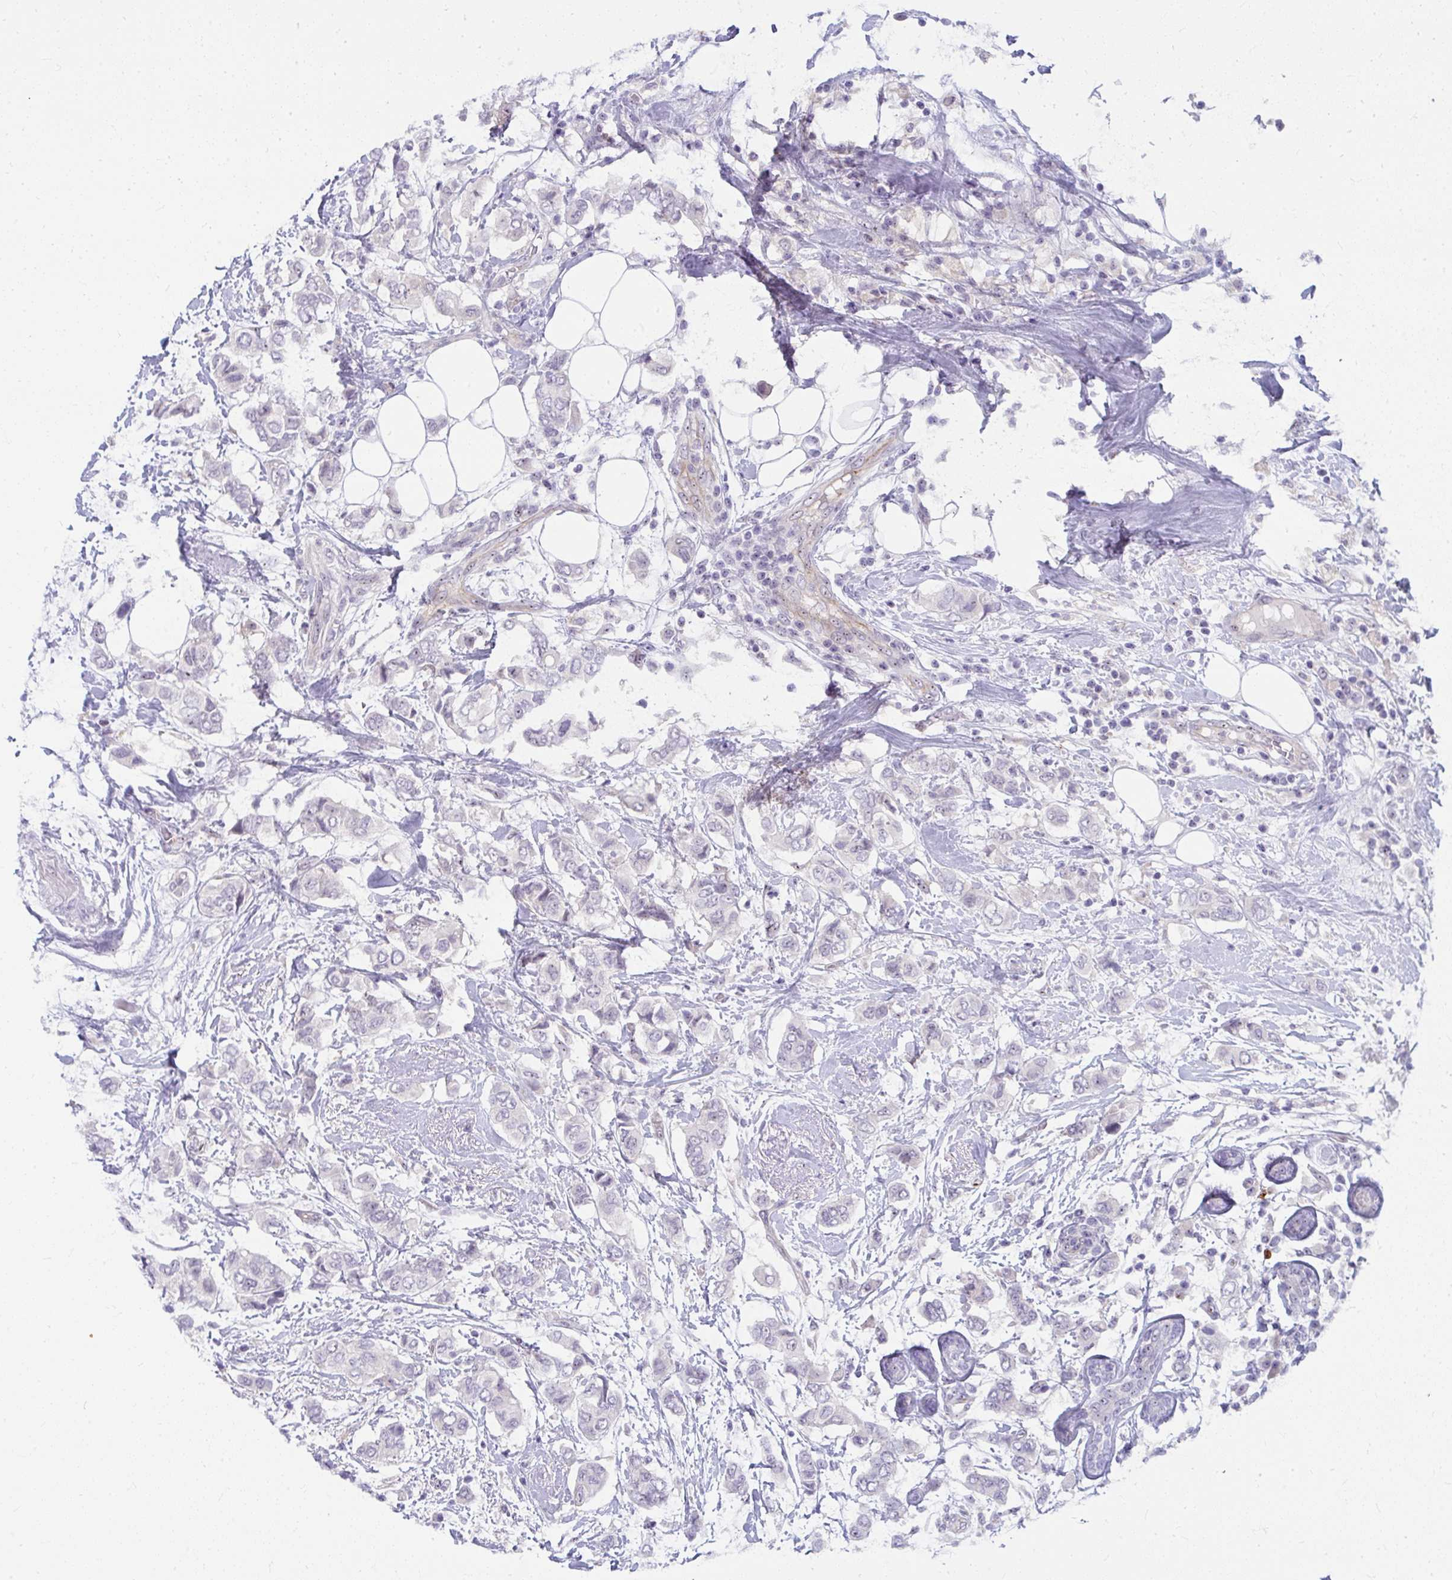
{"staining": {"intensity": "negative", "quantity": "none", "location": "none"}, "tissue": "breast cancer", "cell_type": "Tumor cells", "image_type": "cancer", "snomed": [{"axis": "morphology", "description": "Lobular carcinoma"}, {"axis": "topography", "description": "Breast"}], "caption": "This is a histopathology image of immunohistochemistry (IHC) staining of breast cancer (lobular carcinoma), which shows no expression in tumor cells.", "gene": "MUS81", "patient": {"sex": "female", "age": 51}}